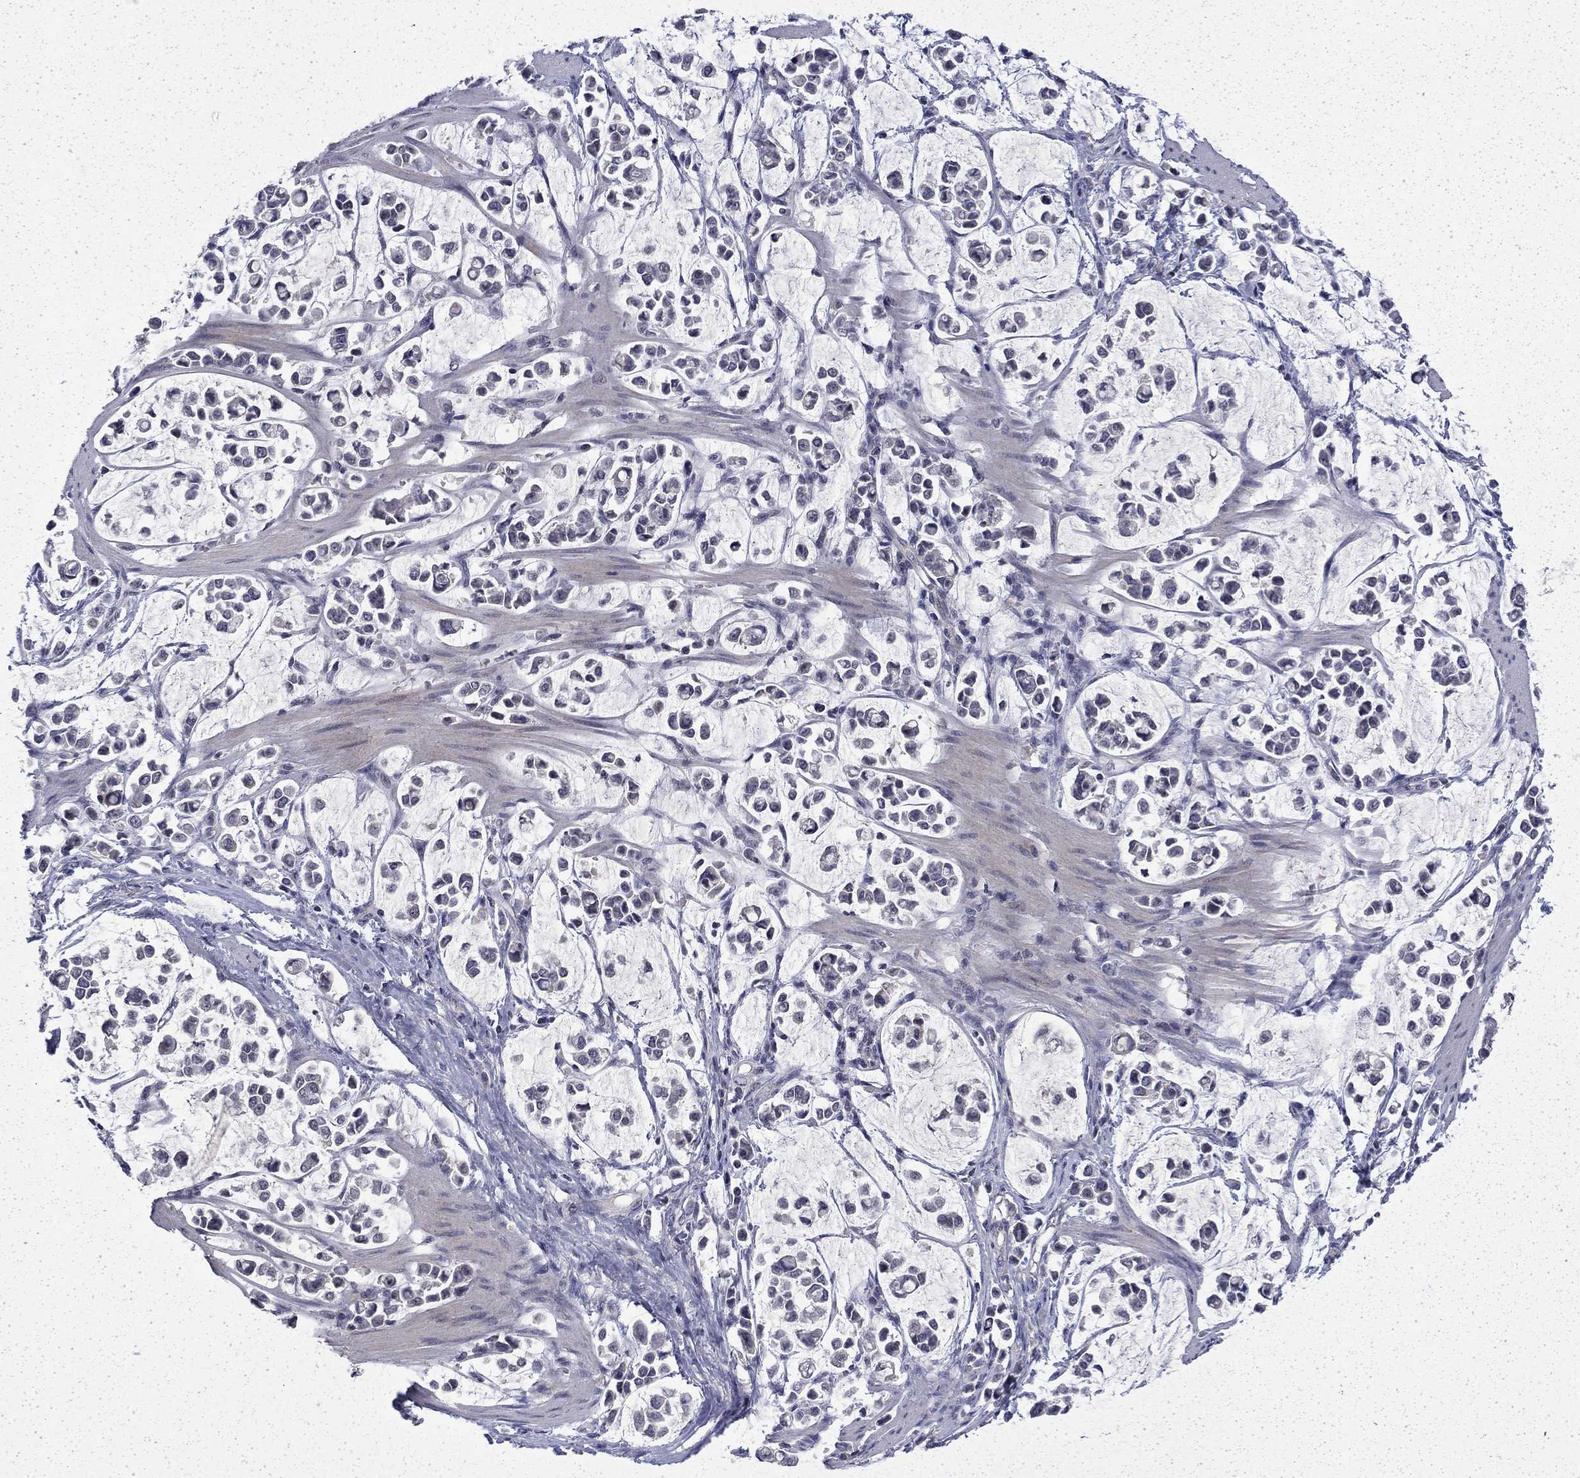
{"staining": {"intensity": "negative", "quantity": "none", "location": "none"}, "tissue": "stomach cancer", "cell_type": "Tumor cells", "image_type": "cancer", "snomed": [{"axis": "morphology", "description": "Adenocarcinoma, NOS"}, {"axis": "topography", "description": "Stomach"}], "caption": "An immunohistochemistry (IHC) histopathology image of stomach cancer is shown. There is no staining in tumor cells of stomach cancer. (Stains: DAB immunohistochemistry with hematoxylin counter stain, Microscopy: brightfield microscopy at high magnification).", "gene": "CHAT", "patient": {"sex": "male", "age": 82}}